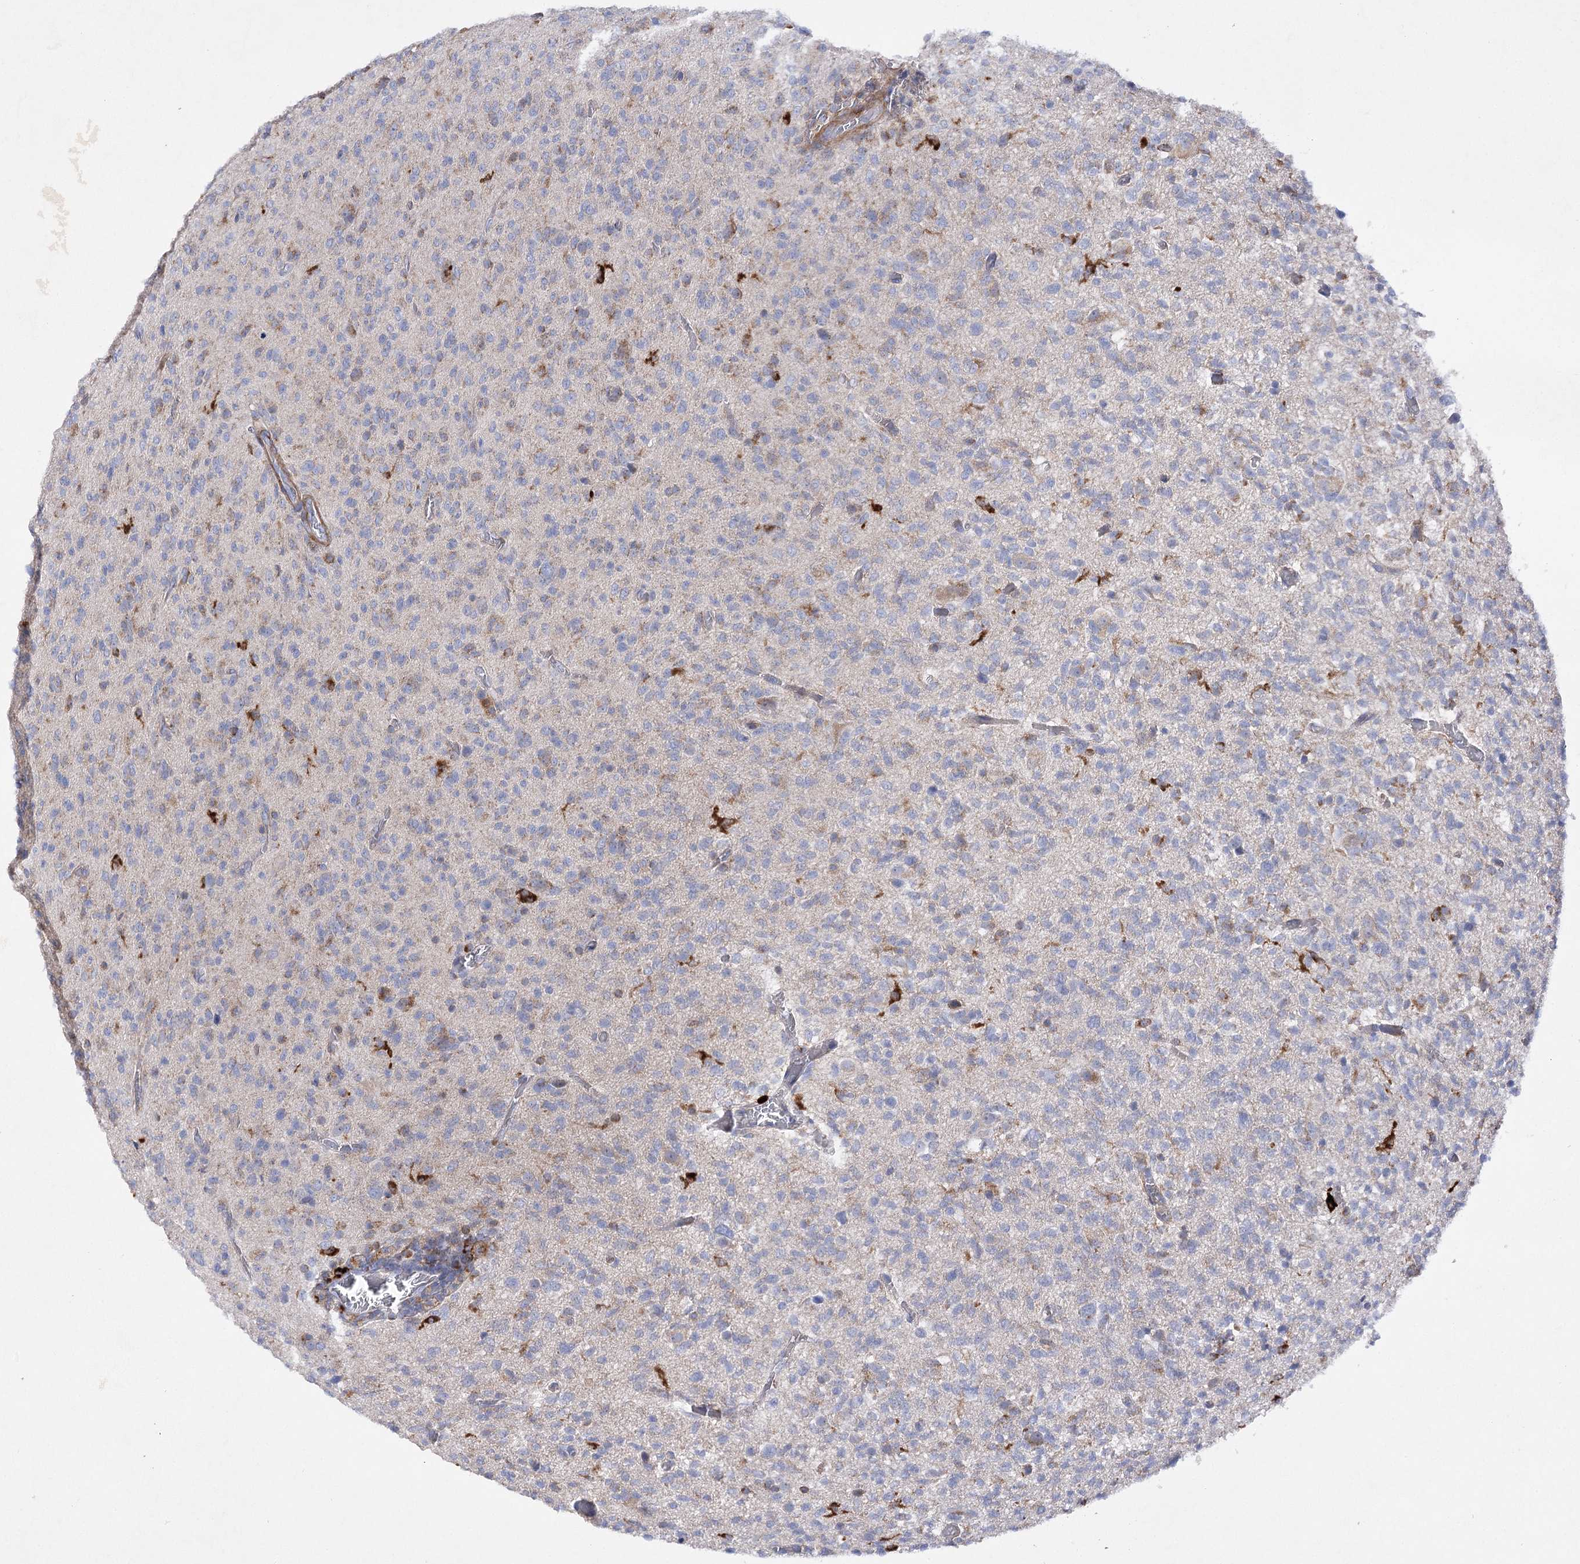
{"staining": {"intensity": "moderate", "quantity": "<25%", "location": "cytoplasmic/membranous"}, "tissue": "glioma", "cell_type": "Tumor cells", "image_type": "cancer", "snomed": [{"axis": "morphology", "description": "Glioma, malignant, High grade"}, {"axis": "topography", "description": "Brain"}], "caption": "A photomicrograph of glioma stained for a protein shows moderate cytoplasmic/membranous brown staining in tumor cells.", "gene": "COX15", "patient": {"sex": "female", "age": 57}}